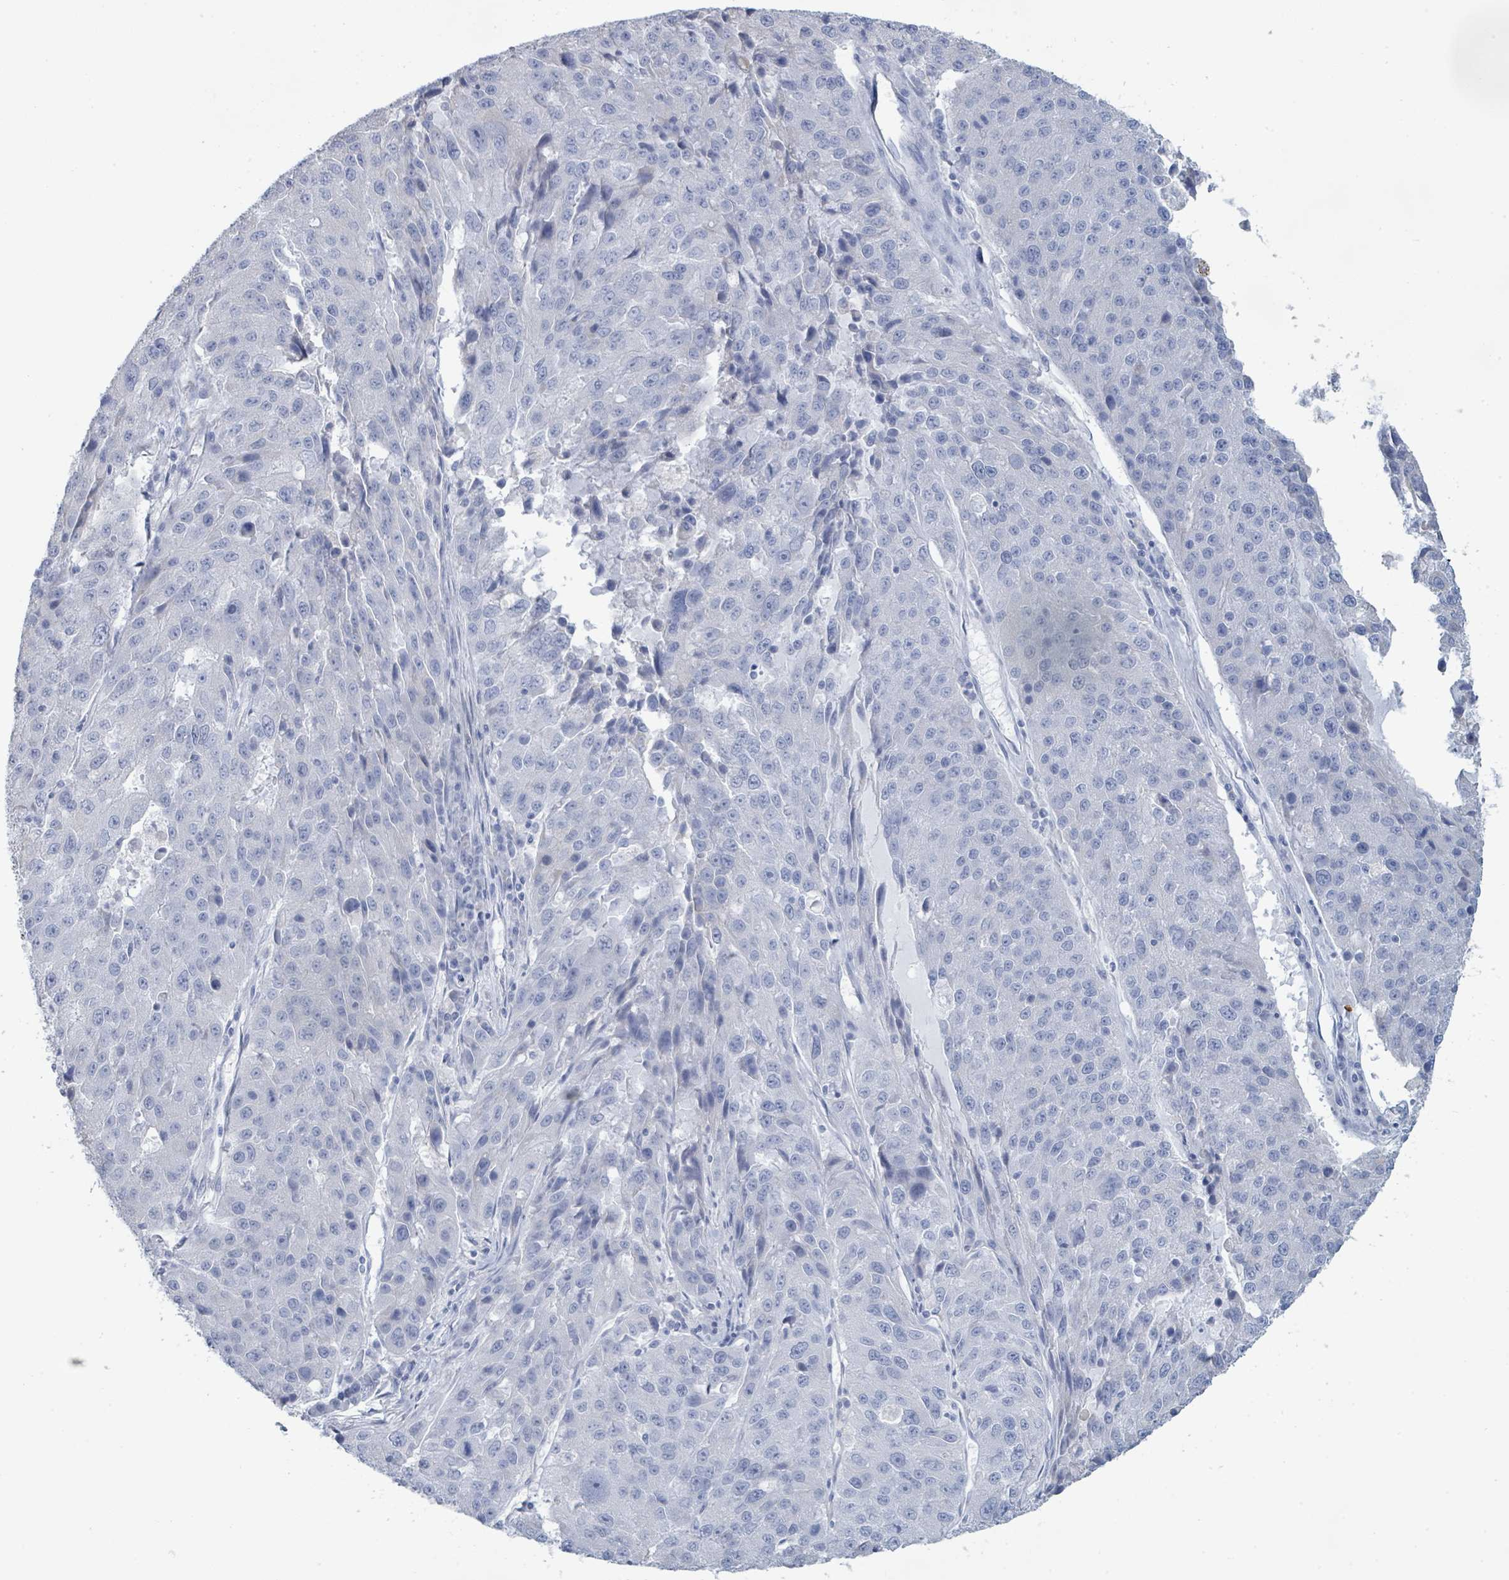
{"staining": {"intensity": "negative", "quantity": "none", "location": "none"}, "tissue": "stomach cancer", "cell_type": "Tumor cells", "image_type": "cancer", "snomed": [{"axis": "morphology", "description": "Adenocarcinoma, NOS"}, {"axis": "topography", "description": "Stomach"}], "caption": "High magnification brightfield microscopy of stomach adenocarcinoma stained with DAB (brown) and counterstained with hematoxylin (blue): tumor cells show no significant staining.", "gene": "PGA3", "patient": {"sex": "male", "age": 71}}